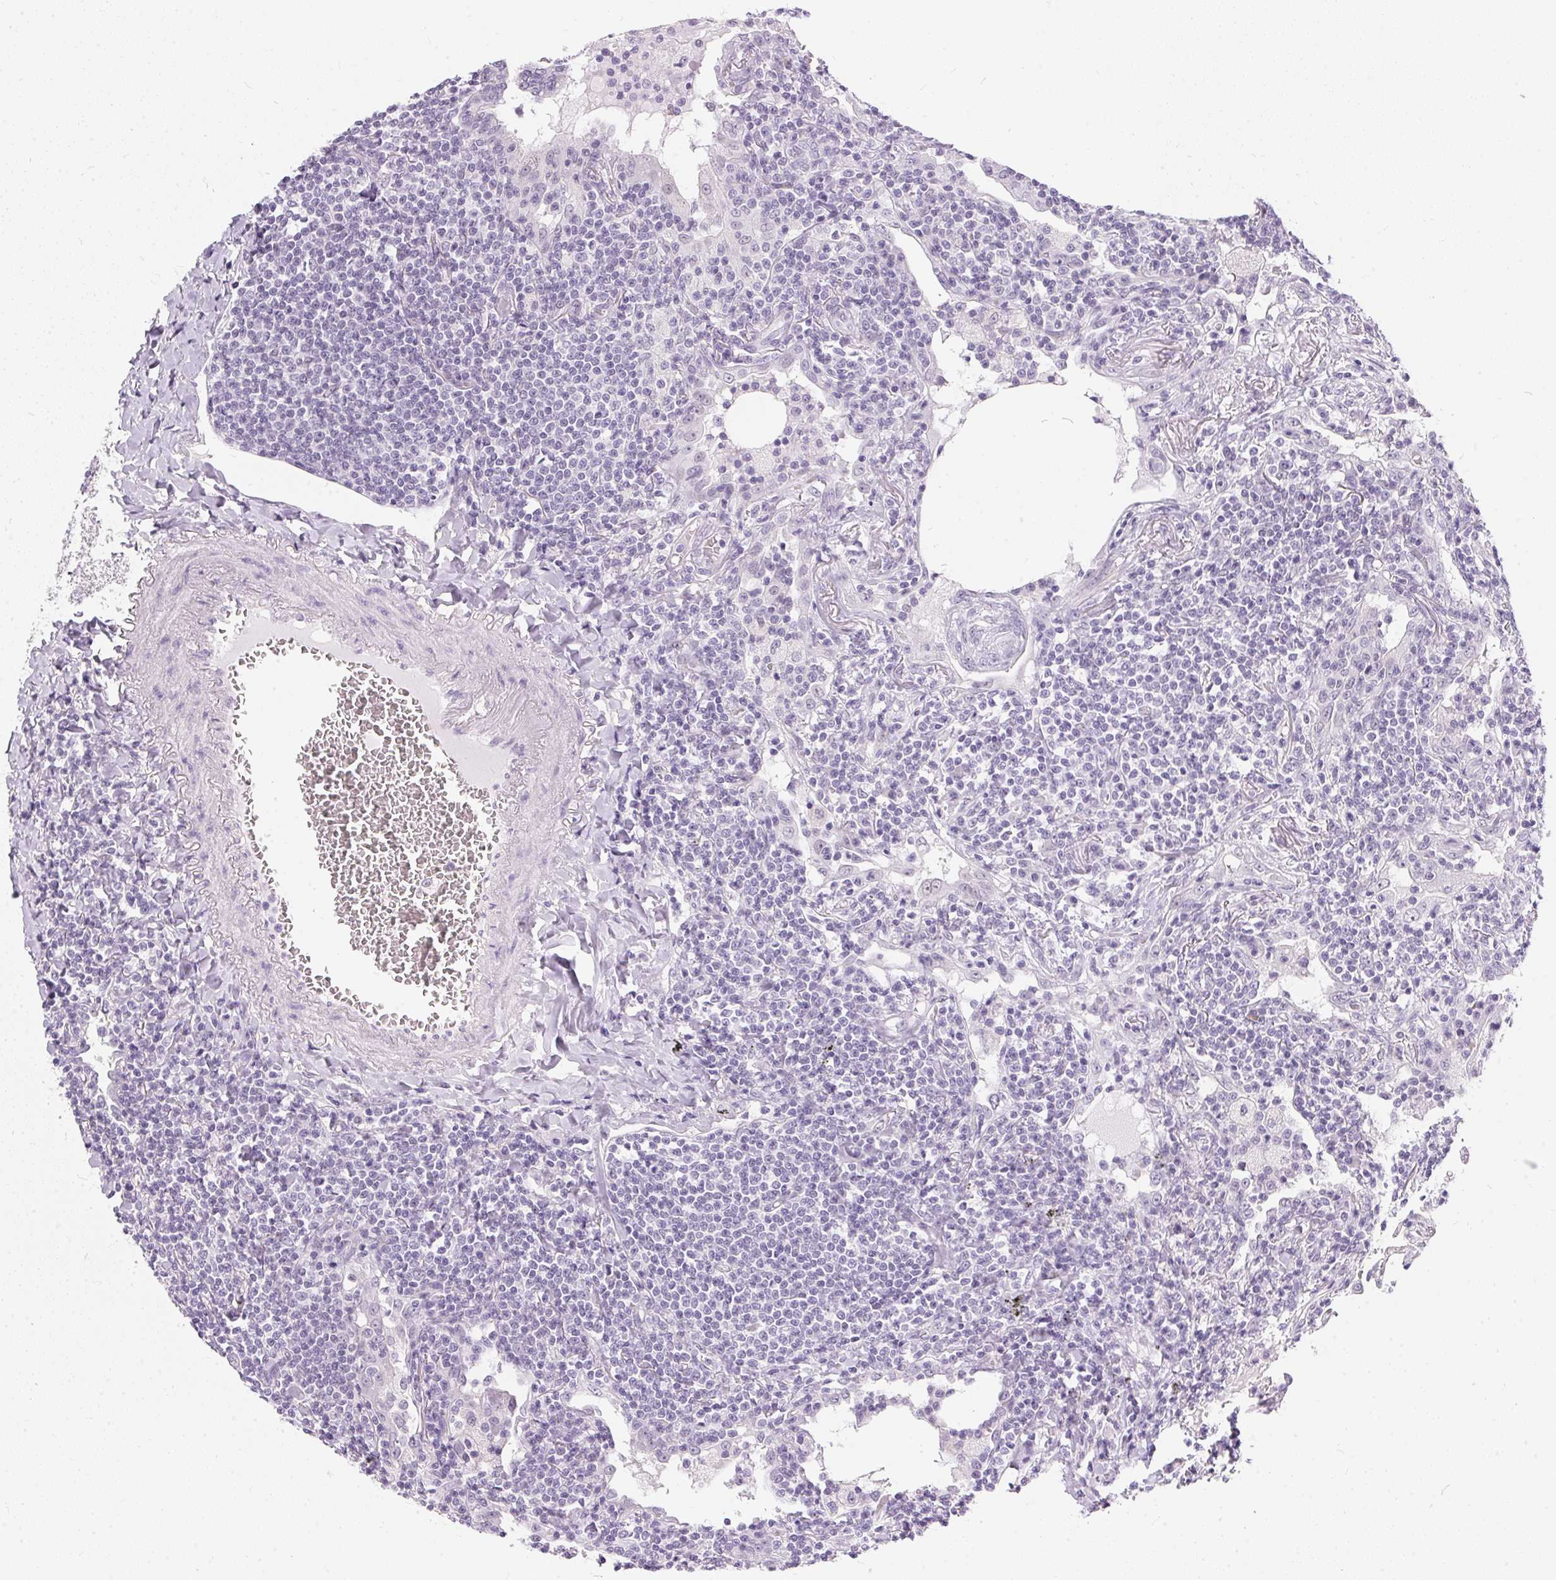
{"staining": {"intensity": "negative", "quantity": "none", "location": "none"}, "tissue": "lymphoma", "cell_type": "Tumor cells", "image_type": "cancer", "snomed": [{"axis": "morphology", "description": "Malignant lymphoma, non-Hodgkin's type, Low grade"}, {"axis": "topography", "description": "Lung"}], "caption": "This image is of lymphoma stained with immunohistochemistry (IHC) to label a protein in brown with the nuclei are counter-stained blue. There is no staining in tumor cells.", "gene": "GBP6", "patient": {"sex": "female", "age": 71}}